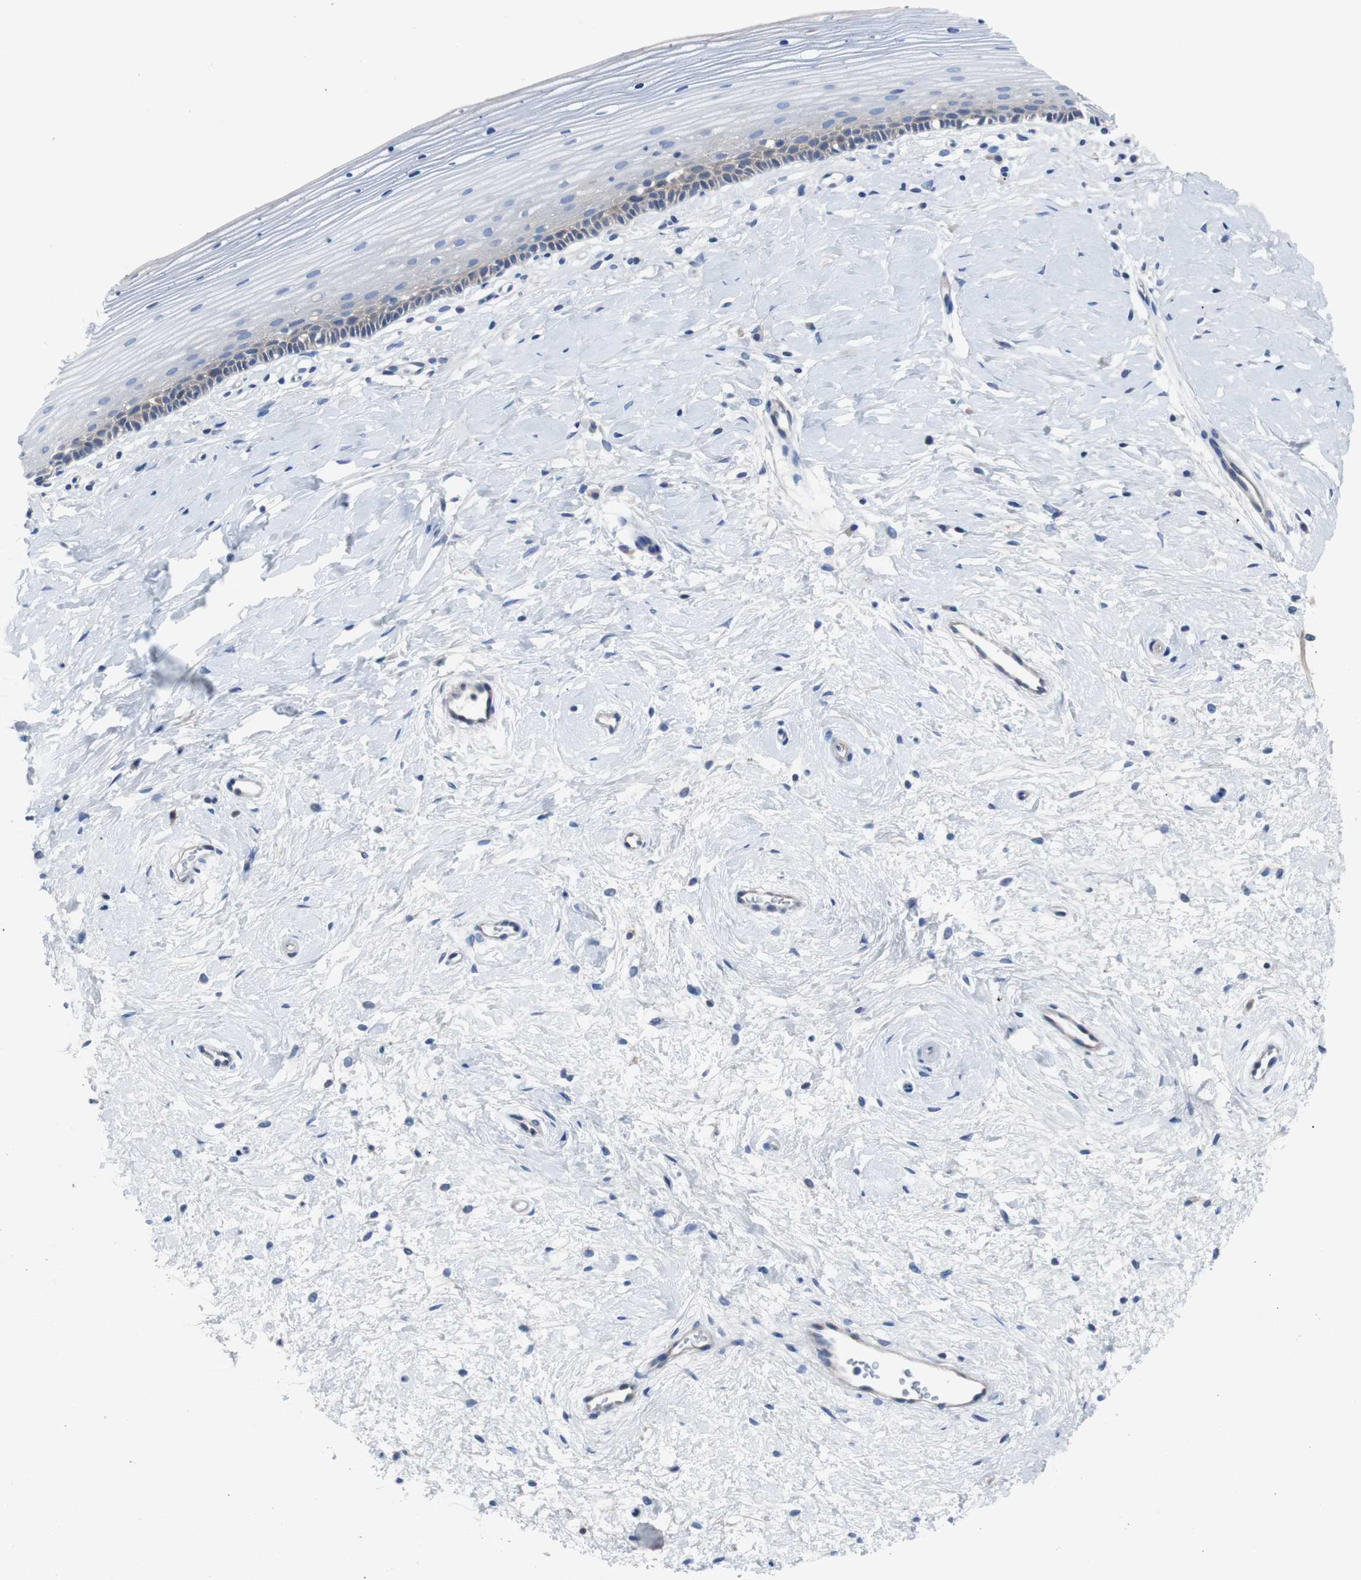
{"staining": {"intensity": "weak", "quantity": "25%-75%", "location": "cytoplasmic/membranous"}, "tissue": "cervix", "cell_type": "Glandular cells", "image_type": "normal", "snomed": [{"axis": "morphology", "description": "Normal tissue, NOS"}, {"axis": "topography", "description": "Cervix"}], "caption": "The image reveals a brown stain indicating the presence of a protein in the cytoplasmic/membranous of glandular cells in cervix. The staining is performed using DAB (3,3'-diaminobenzidine) brown chromogen to label protein expression. The nuclei are counter-stained blue using hematoxylin.", "gene": "EEF2K", "patient": {"sex": "female", "age": 39}}